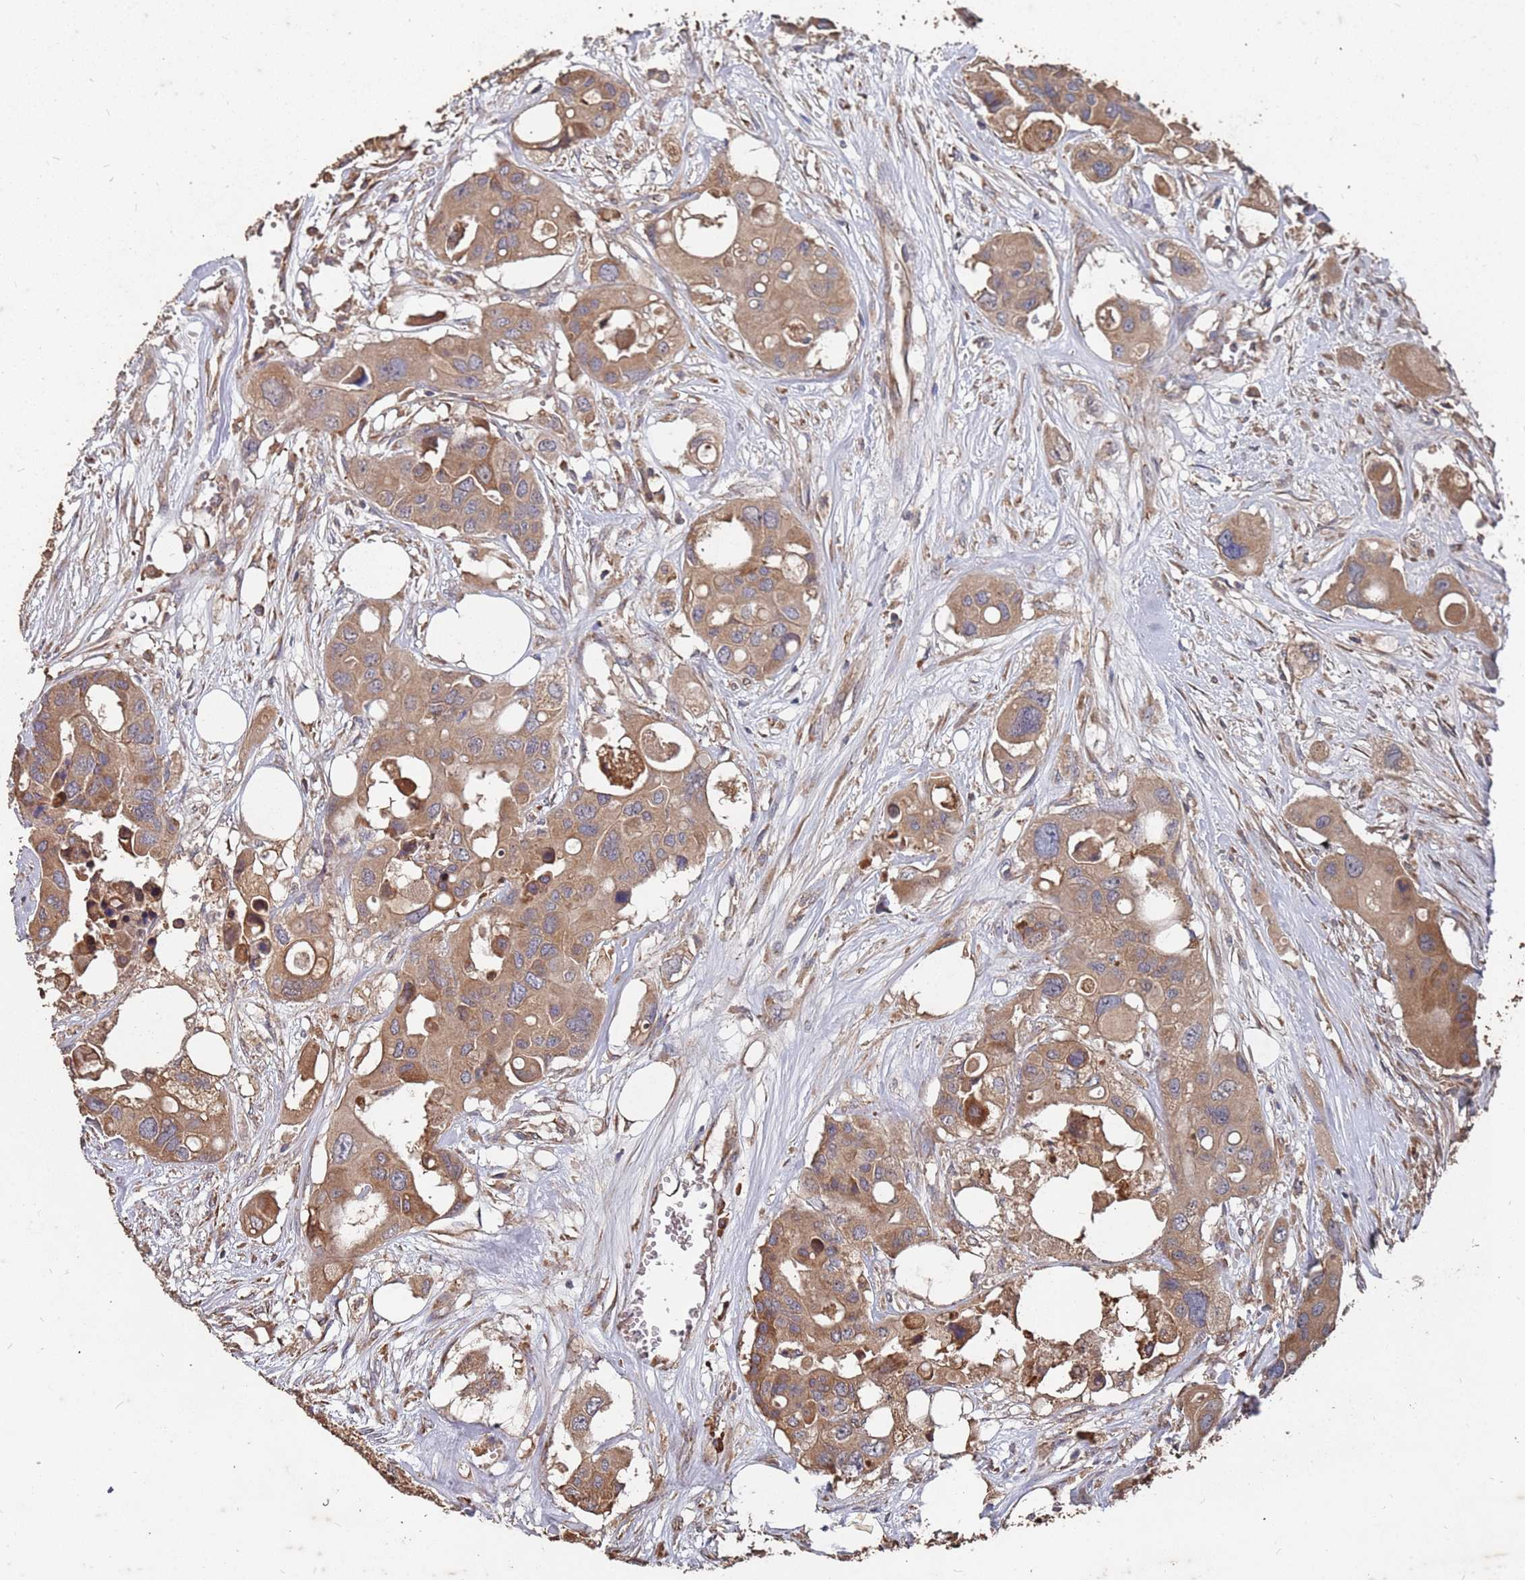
{"staining": {"intensity": "moderate", "quantity": ">75%", "location": "cytoplasmic/membranous"}, "tissue": "colorectal cancer", "cell_type": "Tumor cells", "image_type": "cancer", "snomed": [{"axis": "morphology", "description": "Adenocarcinoma, NOS"}, {"axis": "topography", "description": "Colon"}], "caption": "Protein expression analysis of human colorectal cancer reveals moderate cytoplasmic/membranous positivity in approximately >75% of tumor cells. Using DAB (brown) and hematoxylin (blue) stains, captured at high magnification using brightfield microscopy.", "gene": "ATG5", "patient": {"sex": "male", "age": 77}}